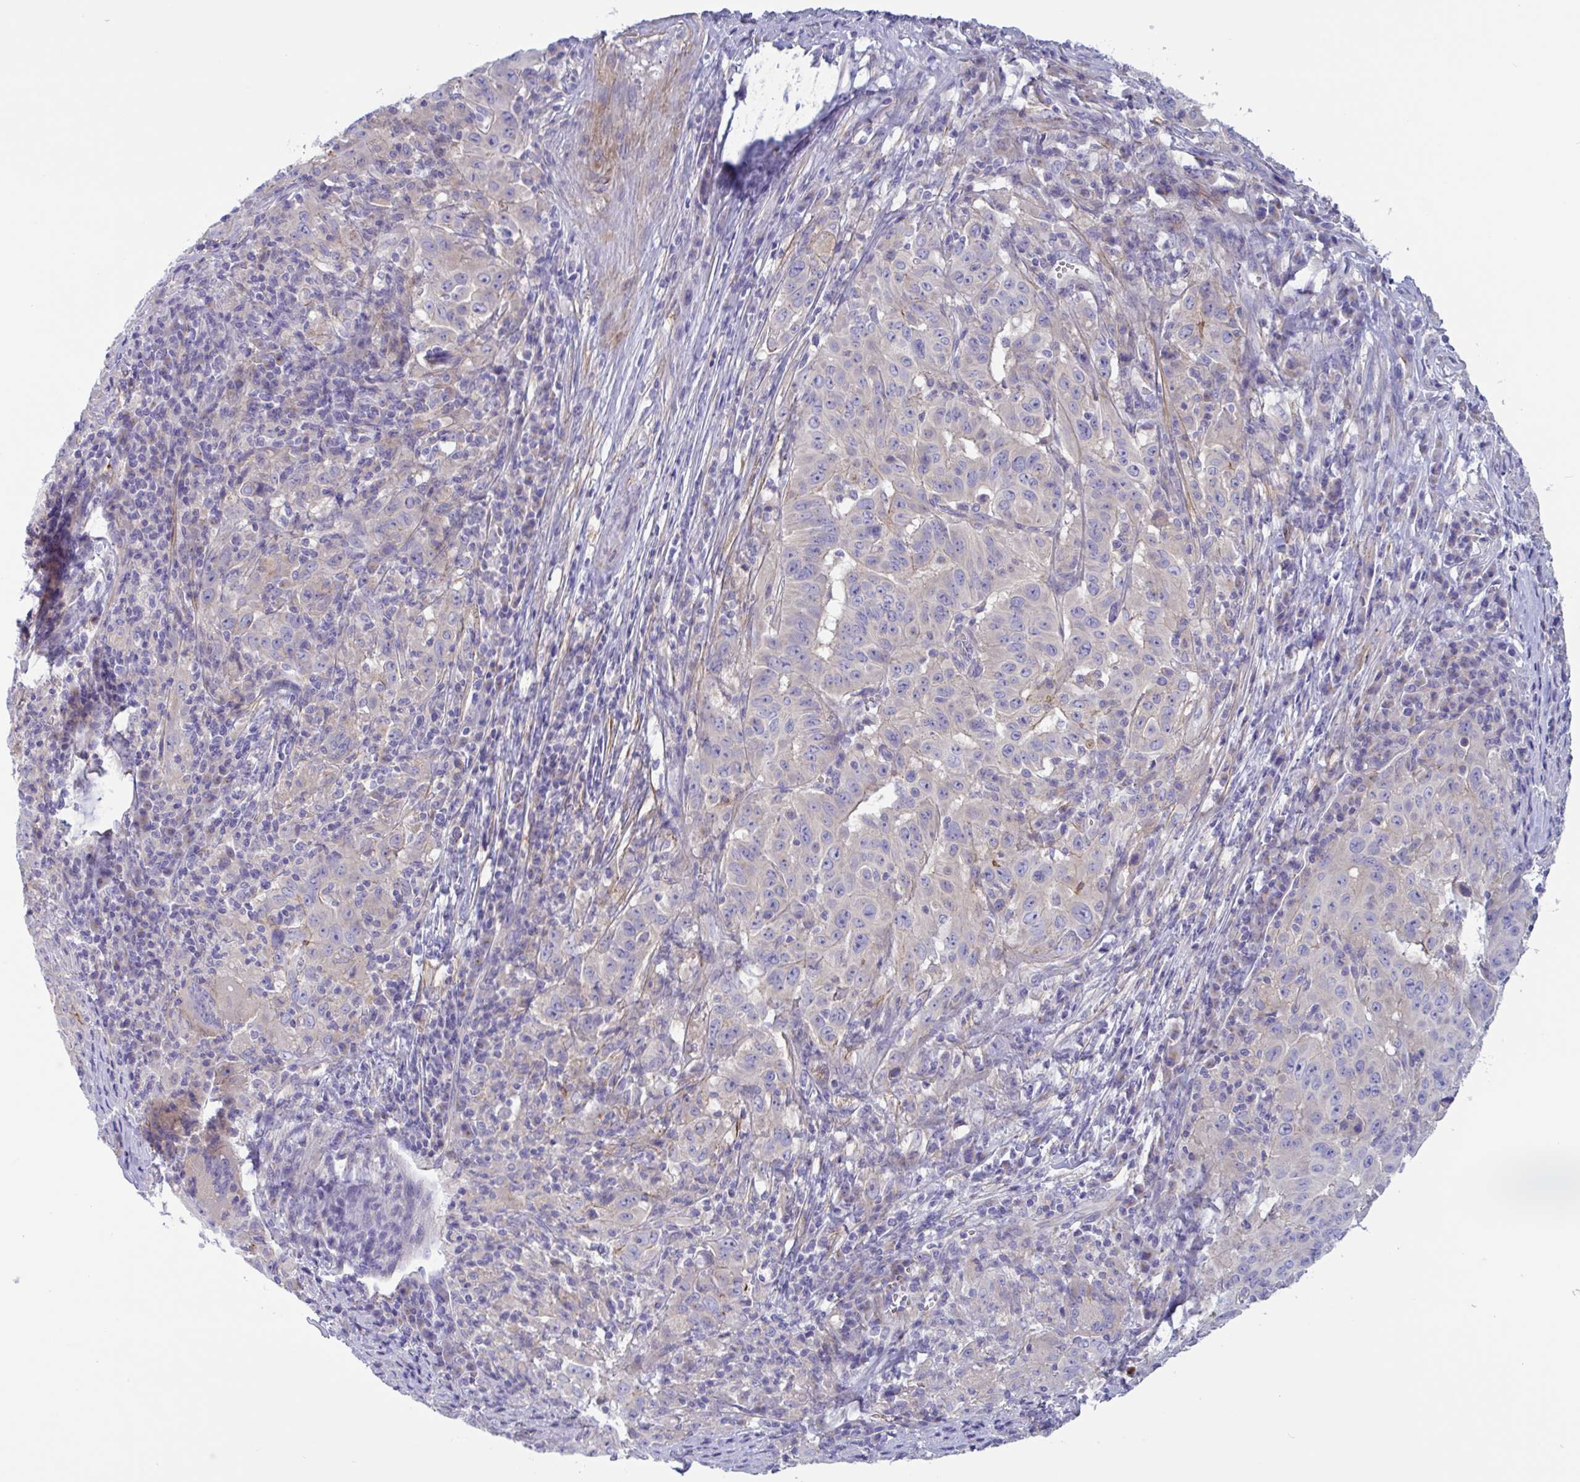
{"staining": {"intensity": "negative", "quantity": "none", "location": "none"}, "tissue": "pancreatic cancer", "cell_type": "Tumor cells", "image_type": "cancer", "snomed": [{"axis": "morphology", "description": "Adenocarcinoma, NOS"}, {"axis": "topography", "description": "Pancreas"}], "caption": "Immunohistochemistry photomicrograph of adenocarcinoma (pancreatic) stained for a protein (brown), which demonstrates no expression in tumor cells.", "gene": "OXLD1", "patient": {"sex": "male", "age": 63}}